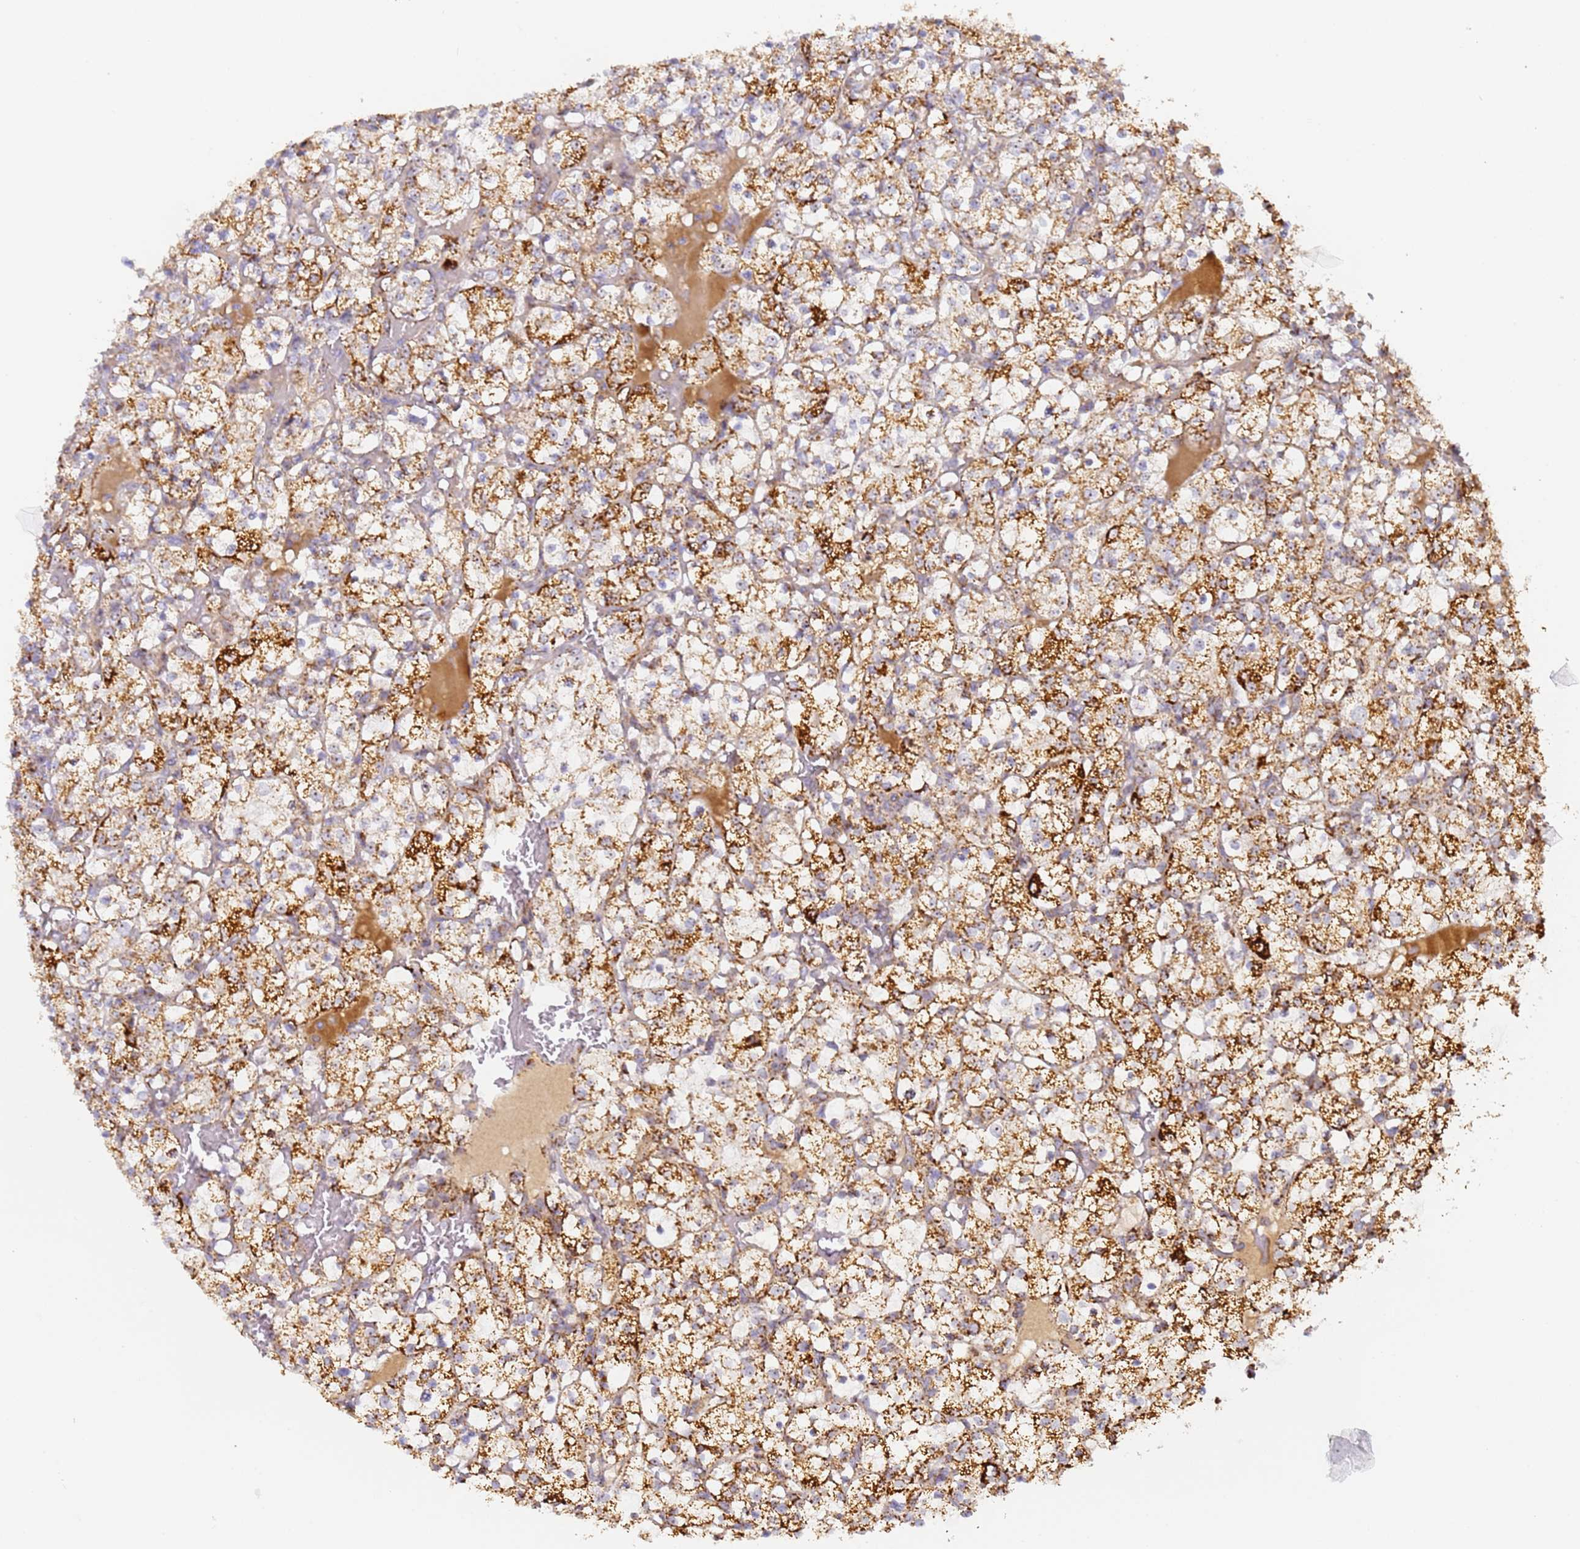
{"staining": {"intensity": "moderate", "quantity": ">75%", "location": "cytoplasmic/membranous"}, "tissue": "renal cancer", "cell_type": "Tumor cells", "image_type": "cancer", "snomed": [{"axis": "morphology", "description": "Adenocarcinoma, NOS"}, {"axis": "topography", "description": "Kidney"}], "caption": "Tumor cells show medium levels of moderate cytoplasmic/membranous positivity in about >75% of cells in renal adenocarcinoma. The staining was performed using DAB (3,3'-diaminobenzidine), with brown indicating positive protein expression. Nuclei are stained blue with hematoxylin.", "gene": "FRG2C", "patient": {"sex": "female", "age": 69}}